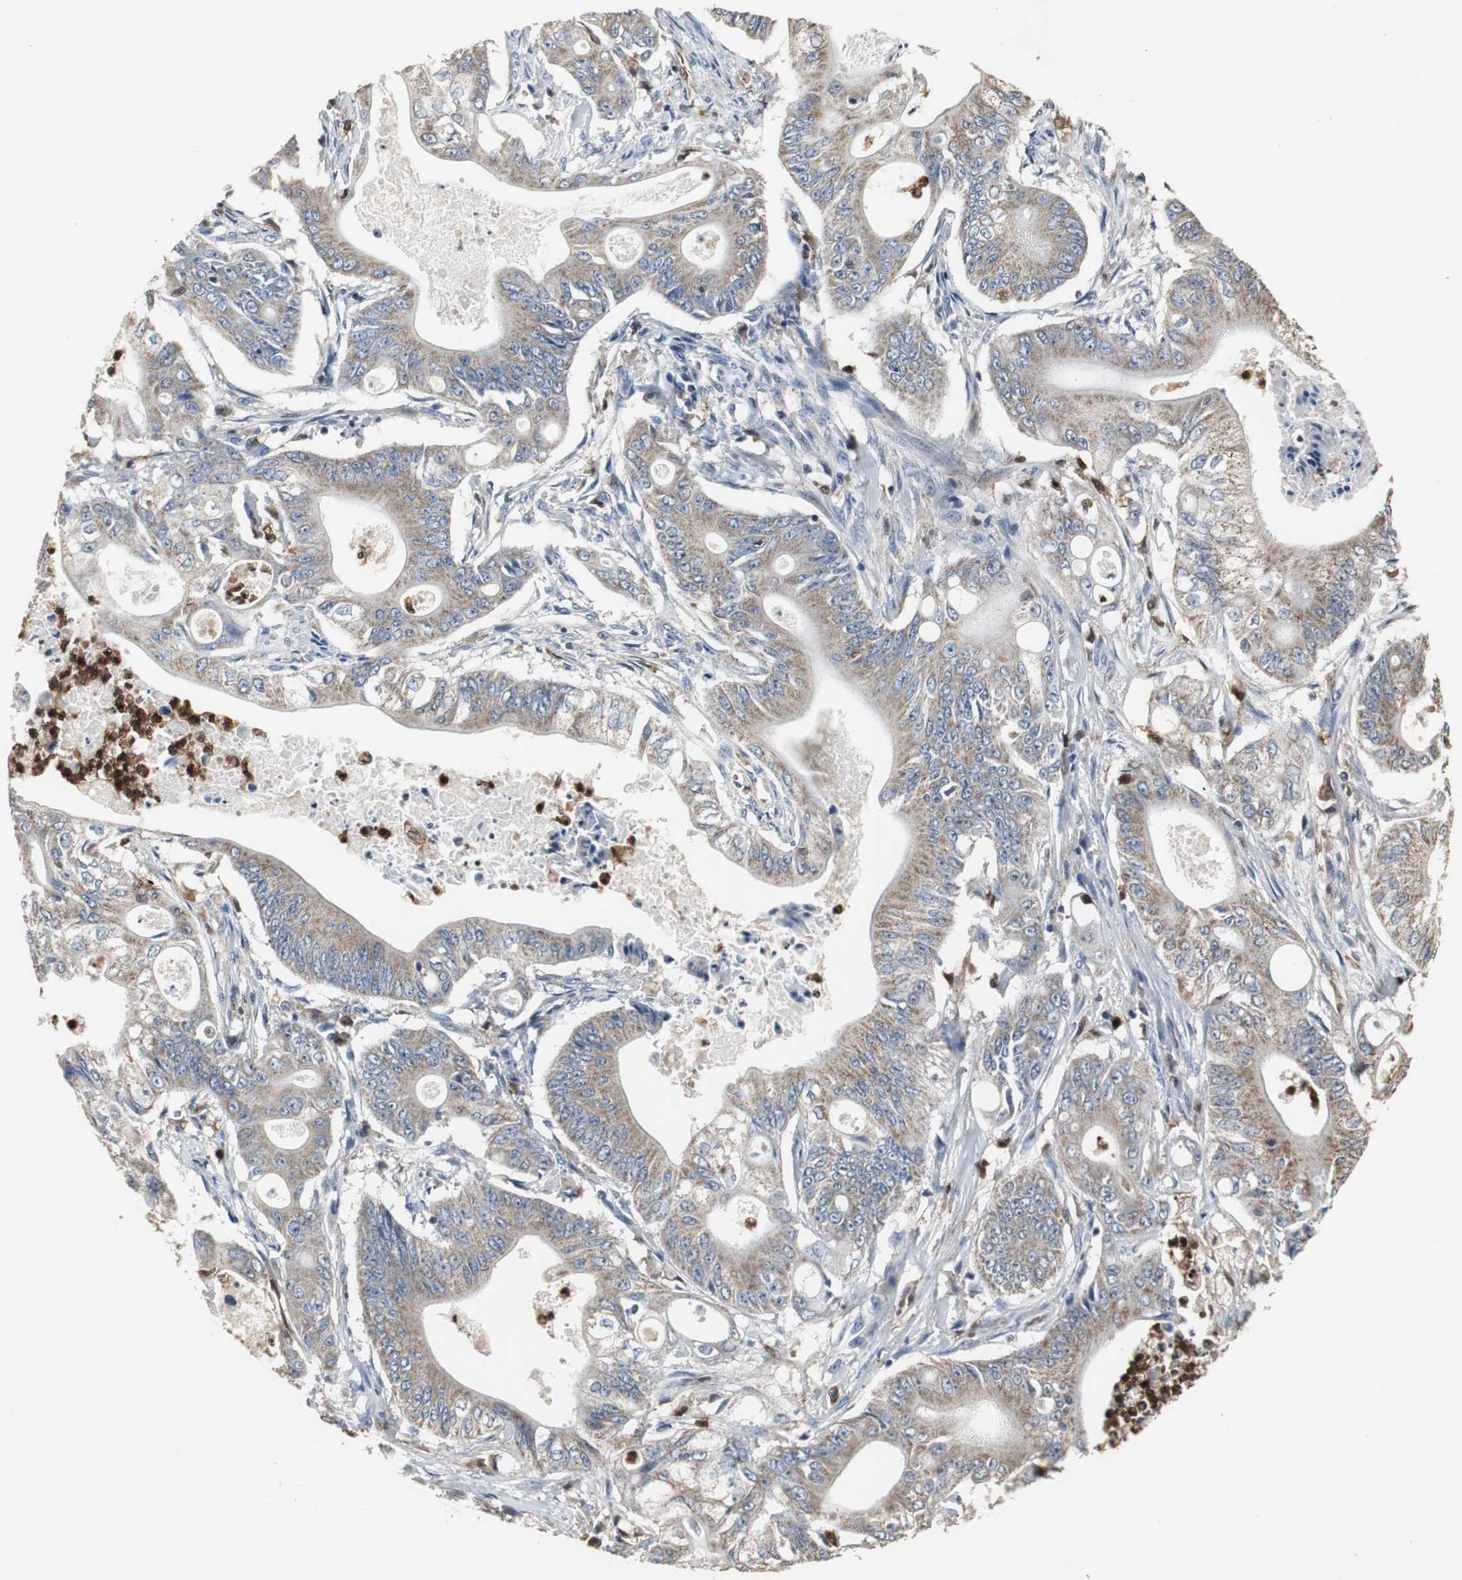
{"staining": {"intensity": "moderate", "quantity": ">75%", "location": "cytoplasmic/membranous"}, "tissue": "pancreatic cancer", "cell_type": "Tumor cells", "image_type": "cancer", "snomed": [{"axis": "morphology", "description": "Normal tissue, NOS"}, {"axis": "topography", "description": "Lymph node"}], "caption": "A medium amount of moderate cytoplasmic/membranous staining is present in approximately >75% of tumor cells in pancreatic cancer tissue.", "gene": "NCF2", "patient": {"sex": "male", "age": 62}}